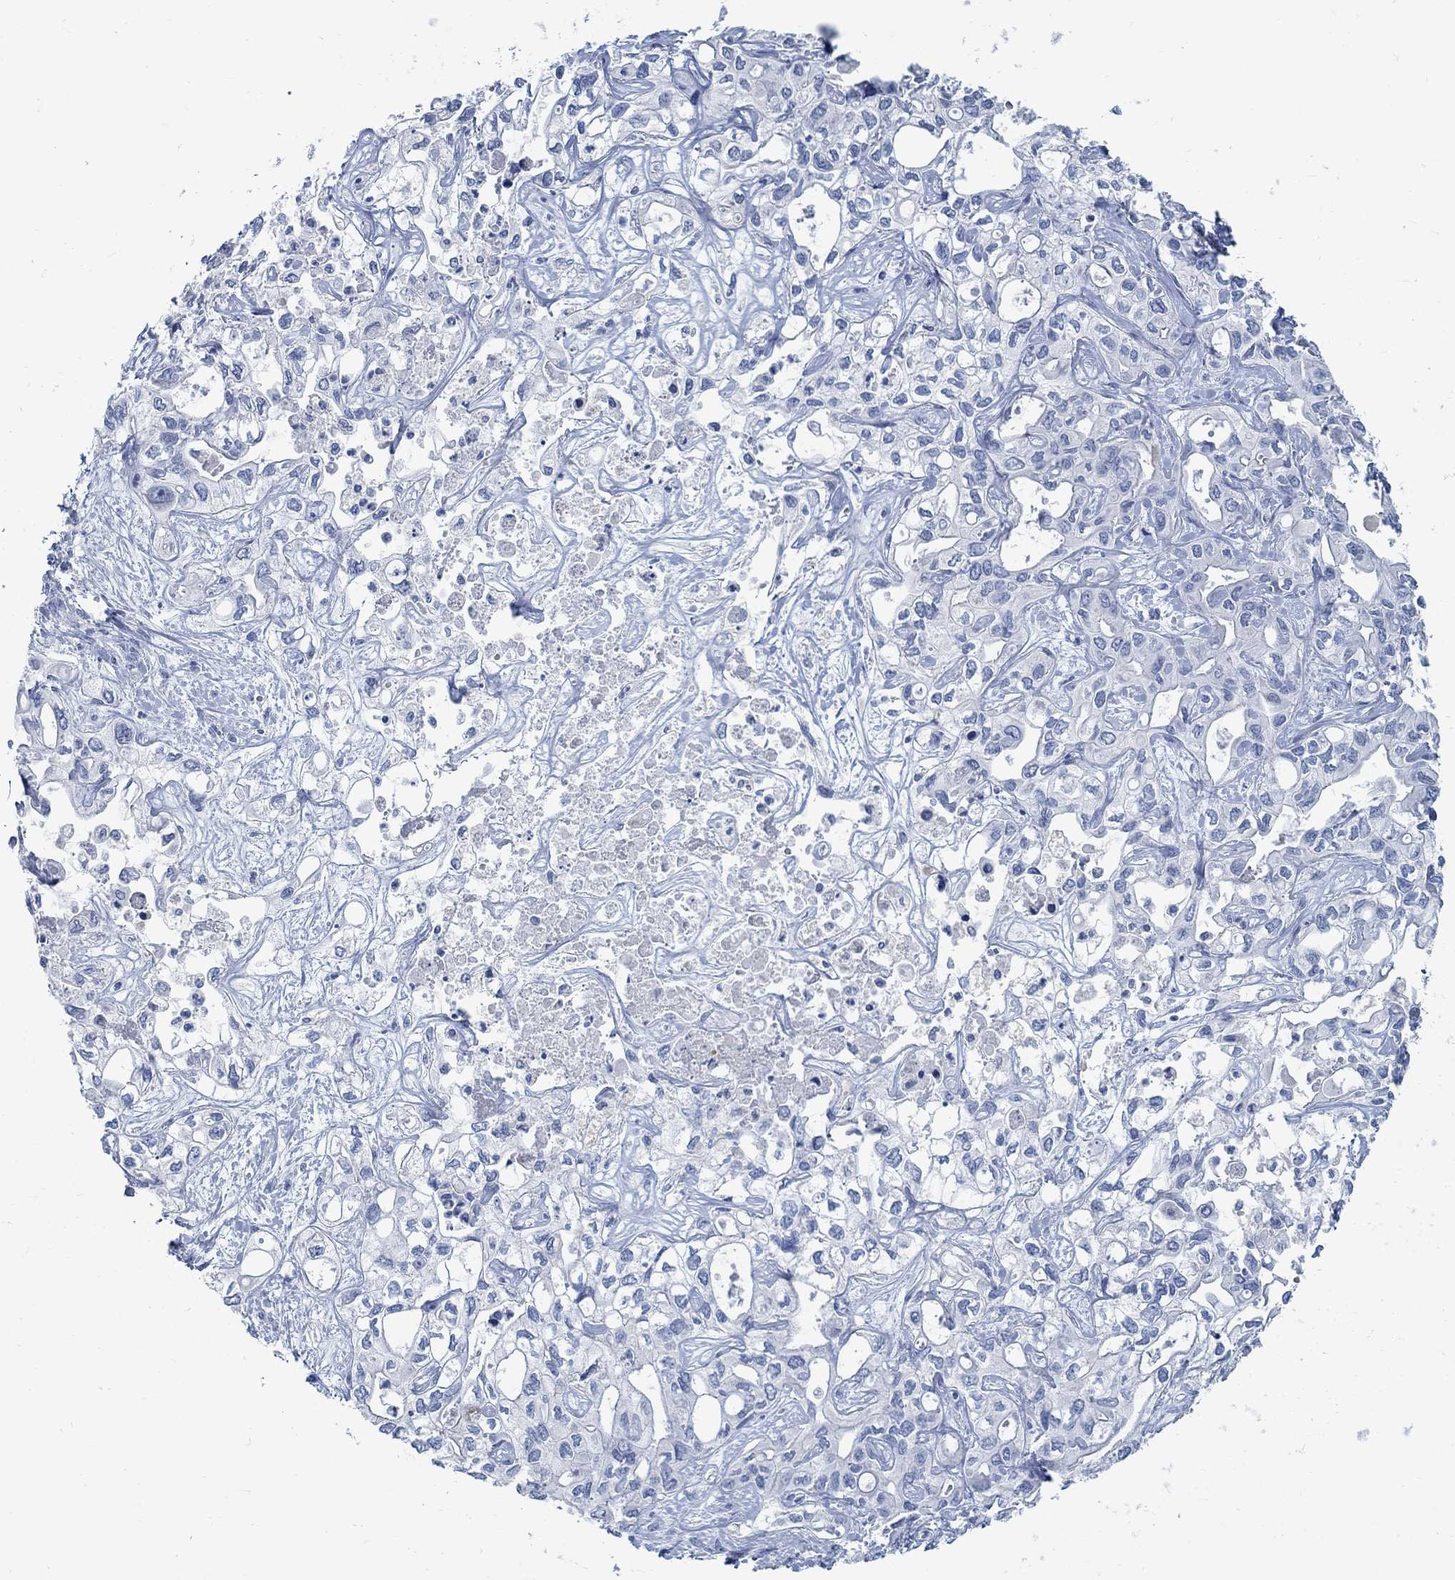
{"staining": {"intensity": "negative", "quantity": "none", "location": "none"}, "tissue": "liver cancer", "cell_type": "Tumor cells", "image_type": "cancer", "snomed": [{"axis": "morphology", "description": "Cholangiocarcinoma"}, {"axis": "topography", "description": "Liver"}], "caption": "IHC image of liver cancer (cholangiocarcinoma) stained for a protein (brown), which reveals no staining in tumor cells.", "gene": "RBM20", "patient": {"sex": "female", "age": 64}}